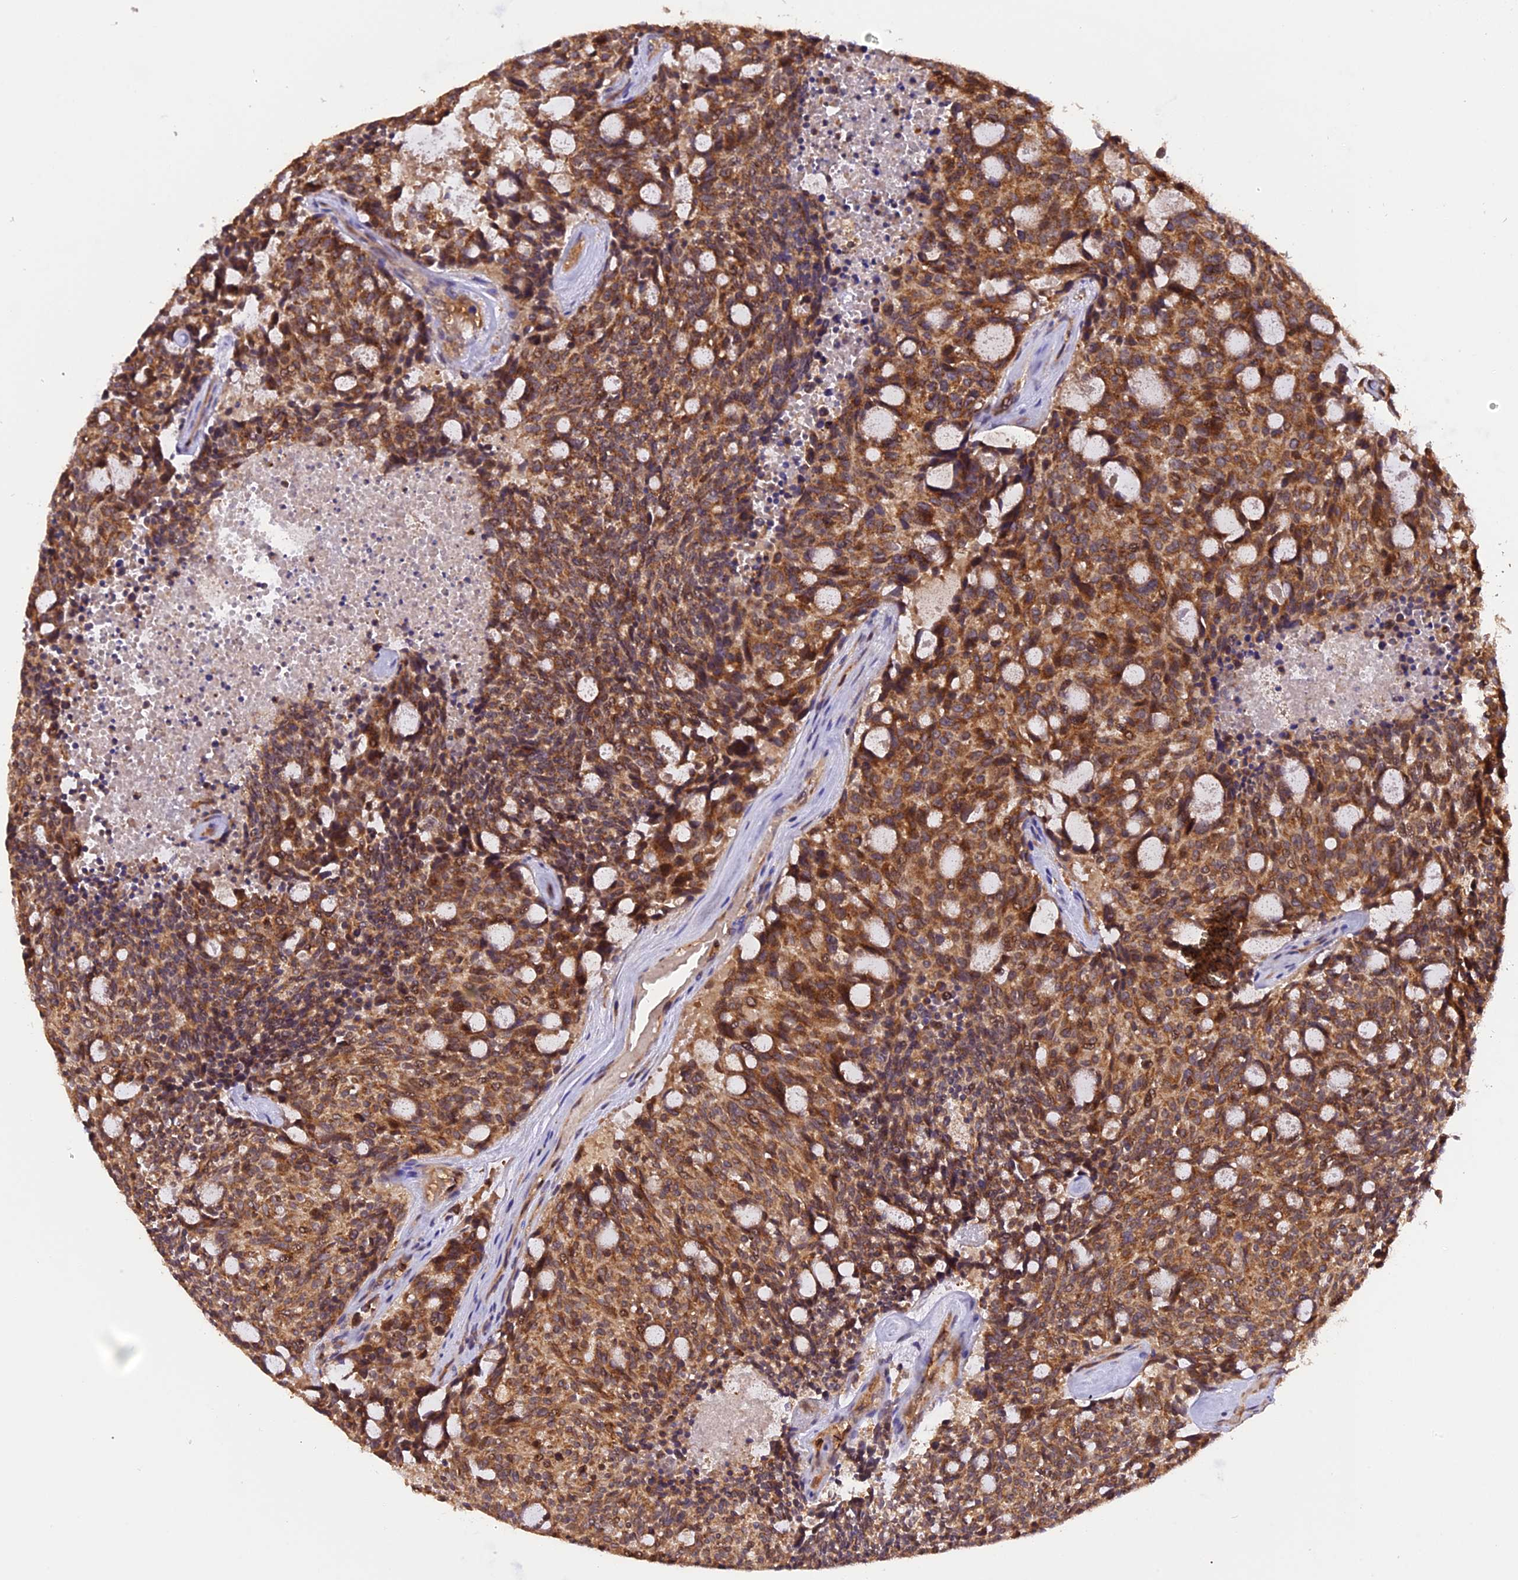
{"staining": {"intensity": "moderate", "quantity": ">75%", "location": "cytoplasmic/membranous"}, "tissue": "carcinoid", "cell_type": "Tumor cells", "image_type": "cancer", "snomed": [{"axis": "morphology", "description": "Carcinoid, malignant, NOS"}, {"axis": "topography", "description": "Pancreas"}], "caption": "Tumor cells exhibit moderate cytoplasmic/membranous expression in about >75% of cells in malignant carcinoid.", "gene": "PEX3", "patient": {"sex": "female", "age": 54}}